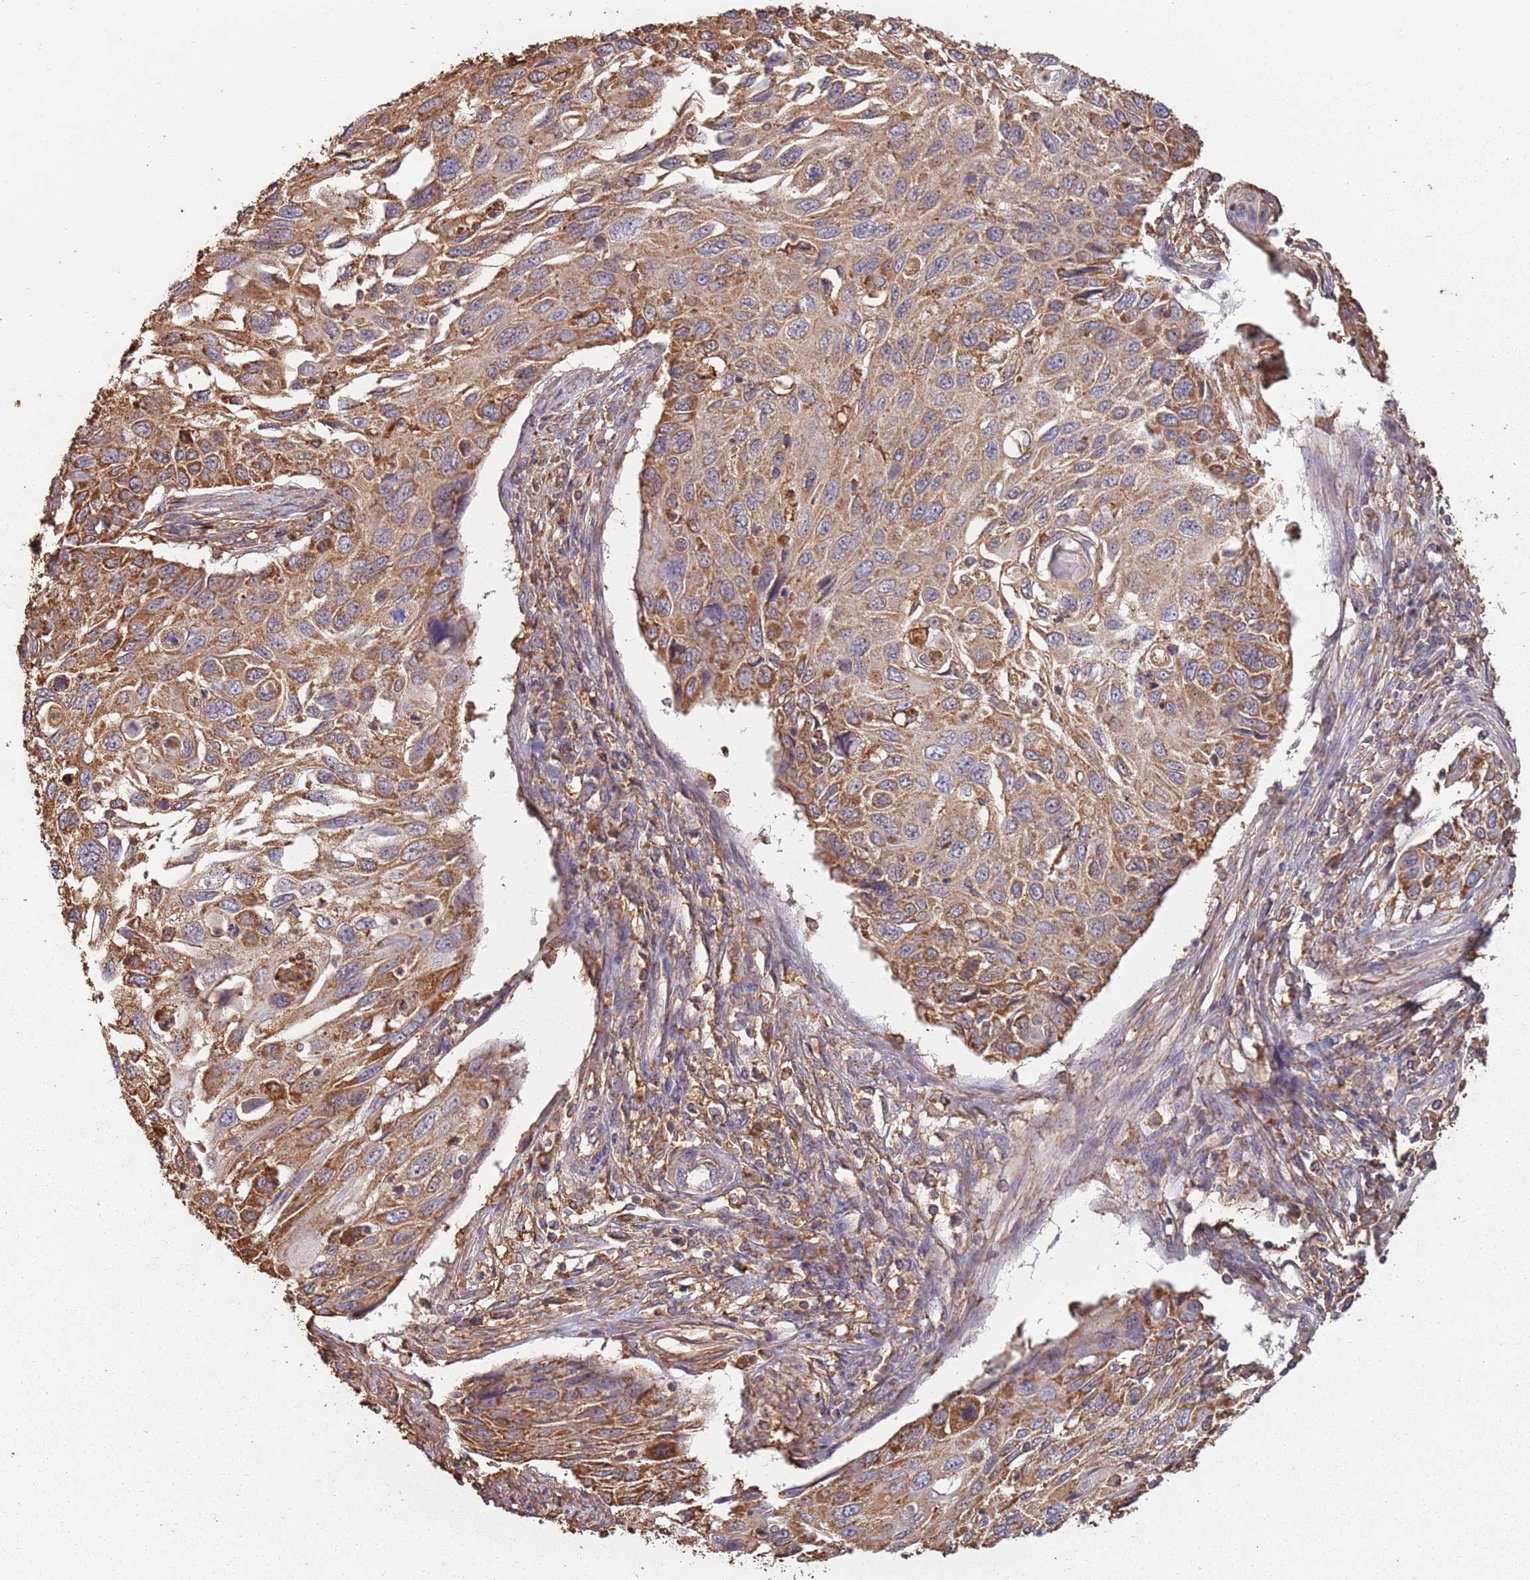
{"staining": {"intensity": "moderate", "quantity": ">75%", "location": "cytoplasmic/membranous"}, "tissue": "cervical cancer", "cell_type": "Tumor cells", "image_type": "cancer", "snomed": [{"axis": "morphology", "description": "Squamous cell carcinoma, NOS"}, {"axis": "topography", "description": "Cervix"}], "caption": "Protein analysis of cervical cancer (squamous cell carcinoma) tissue exhibits moderate cytoplasmic/membranous expression in about >75% of tumor cells.", "gene": "ATOSB", "patient": {"sex": "female", "age": 70}}